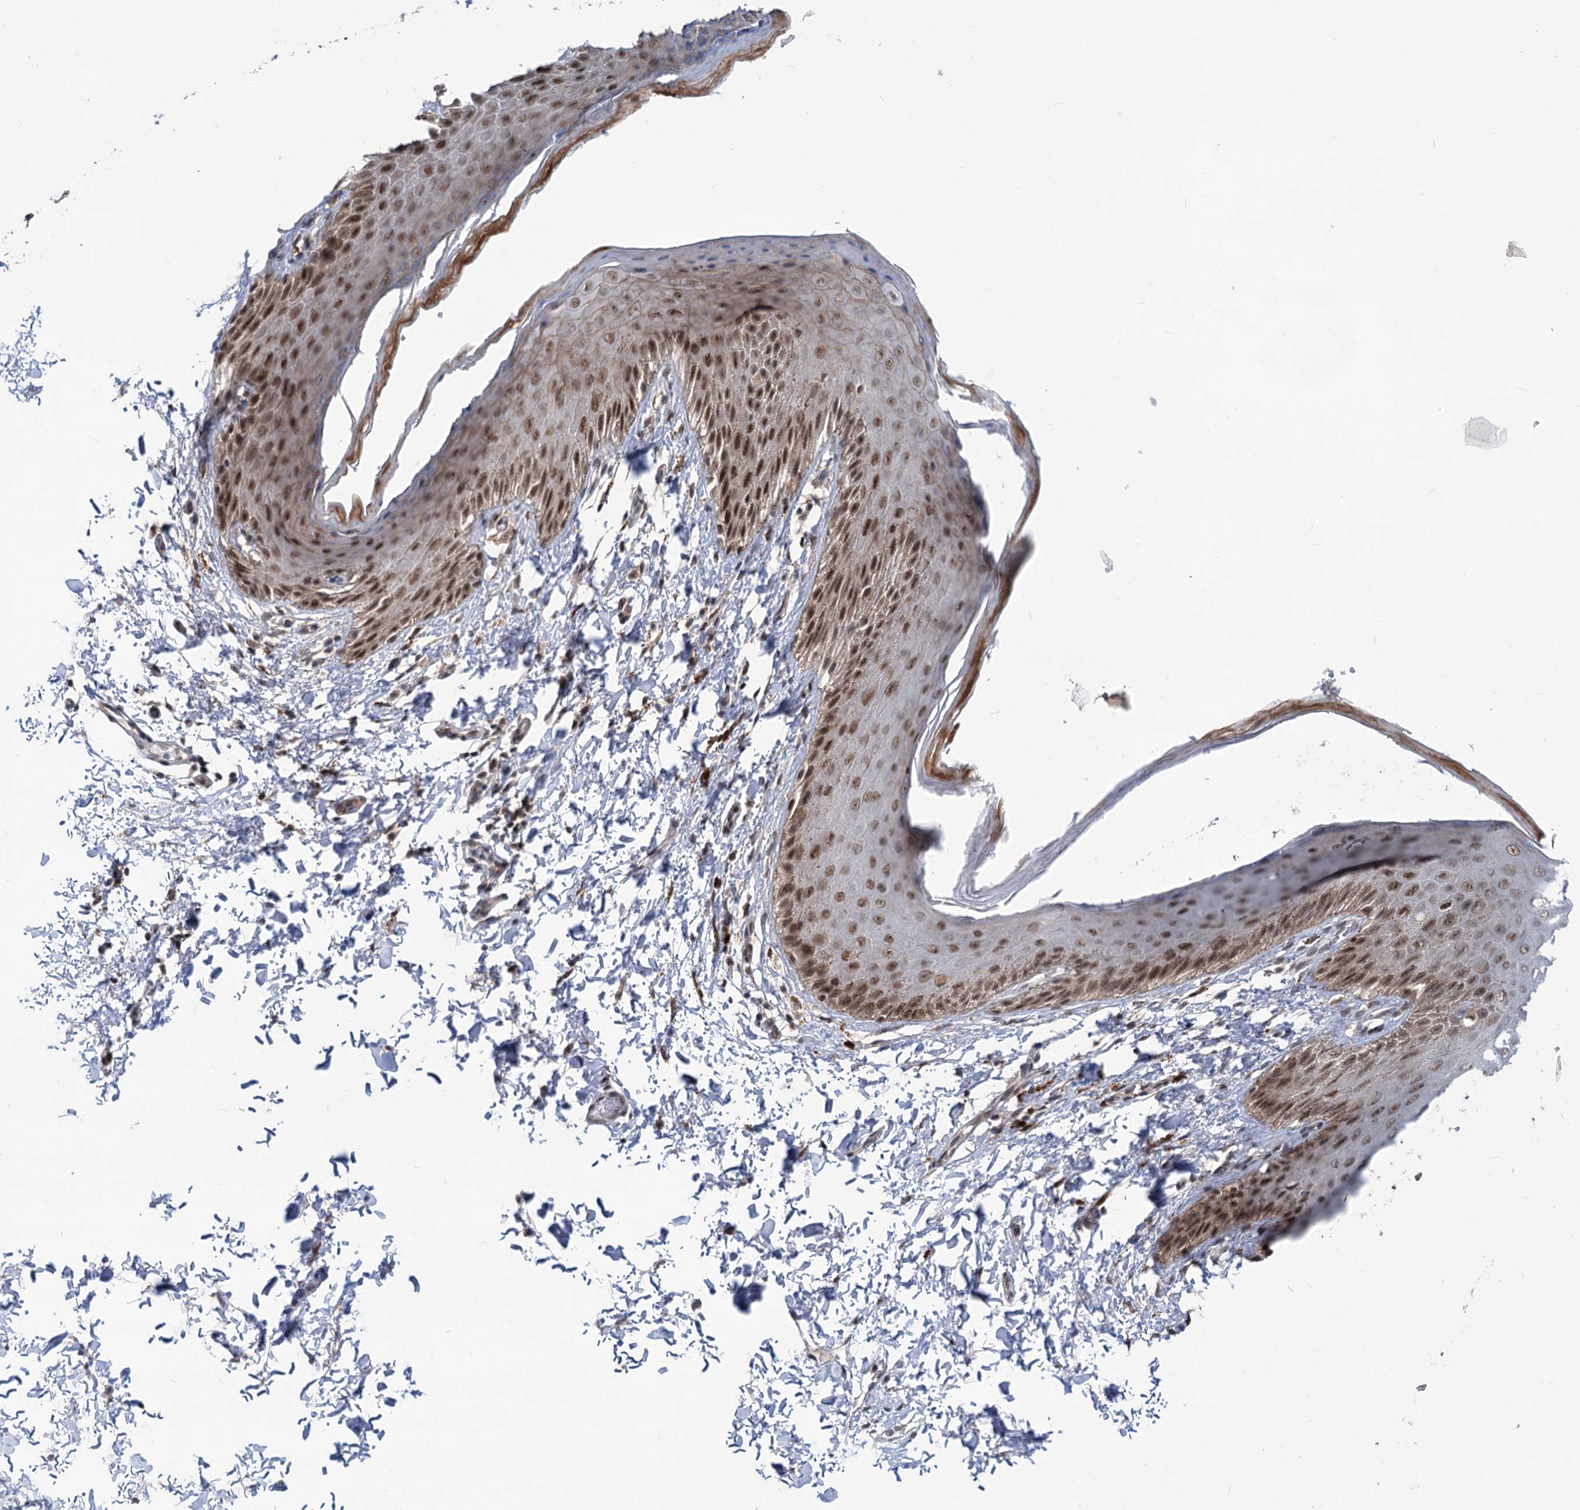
{"staining": {"intensity": "moderate", "quantity": ">75%", "location": "nuclear"}, "tissue": "skin", "cell_type": "Epidermal cells", "image_type": "normal", "snomed": [{"axis": "morphology", "description": "Normal tissue, NOS"}, {"axis": "topography", "description": "Anal"}], "caption": "Skin stained with DAB immunohistochemistry (IHC) reveals medium levels of moderate nuclear expression in about >75% of epidermal cells. (brown staining indicates protein expression, while blue staining denotes nuclei).", "gene": "PHF8", "patient": {"sex": "male", "age": 44}}